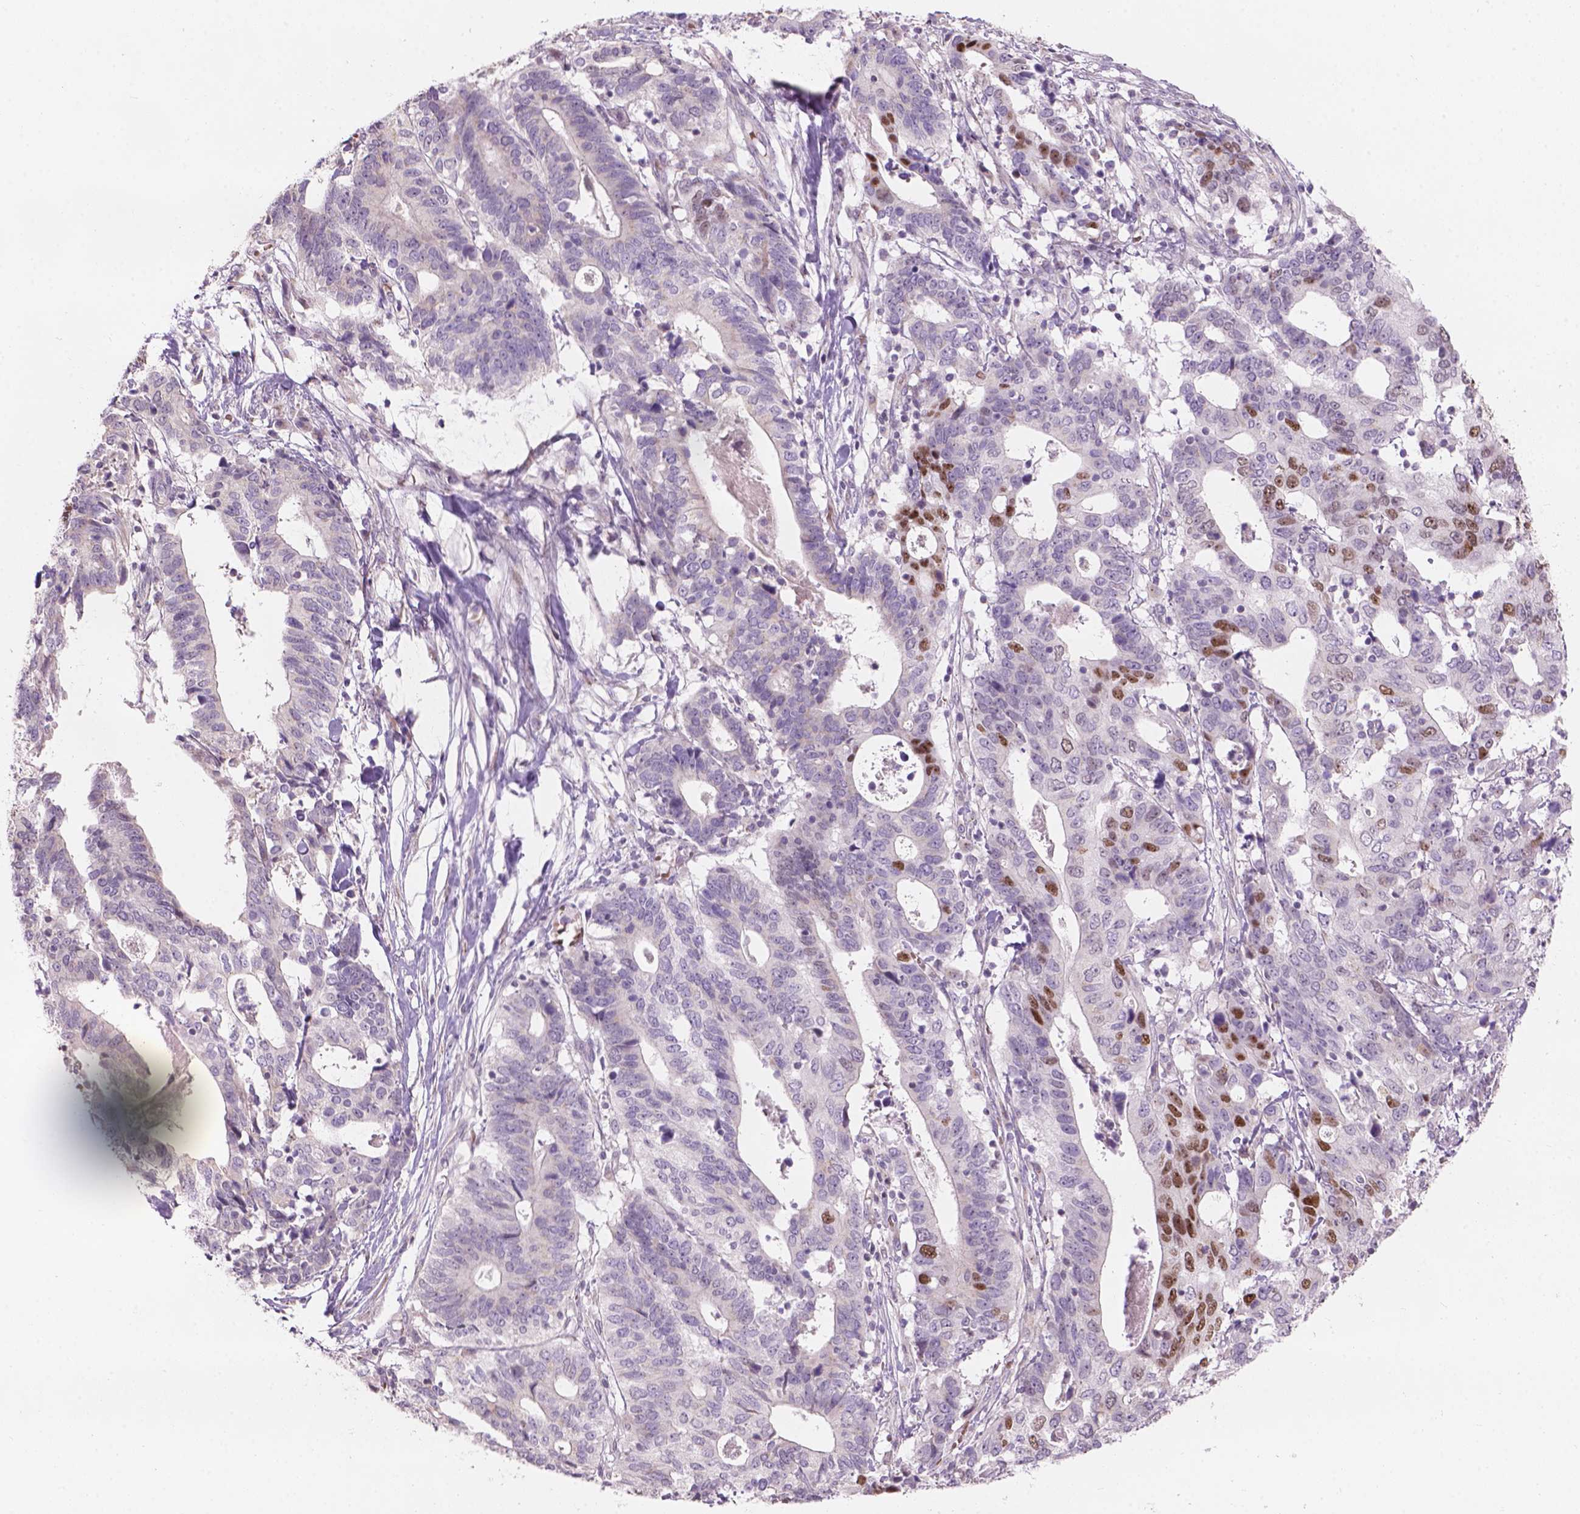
{"staining": {"intensity": "moderate", "quantity": "<25%", "location": "nuclear"}, "tissue": "stomach cancer", "cell_type": "Tumor cells", "image_type": "cancer", "snomed": [{"axis": "morphology", "description": "Adenocarcinoma, NOS"}, {"axis": "topography", "description": "Stomach, upper"}], "caption": "Moderate nuclear protein expression is present in about <25% of tumor cells in stomach cancer.", "gene": "IFFO1", "patient": {"sex": "female", "age": 67}}